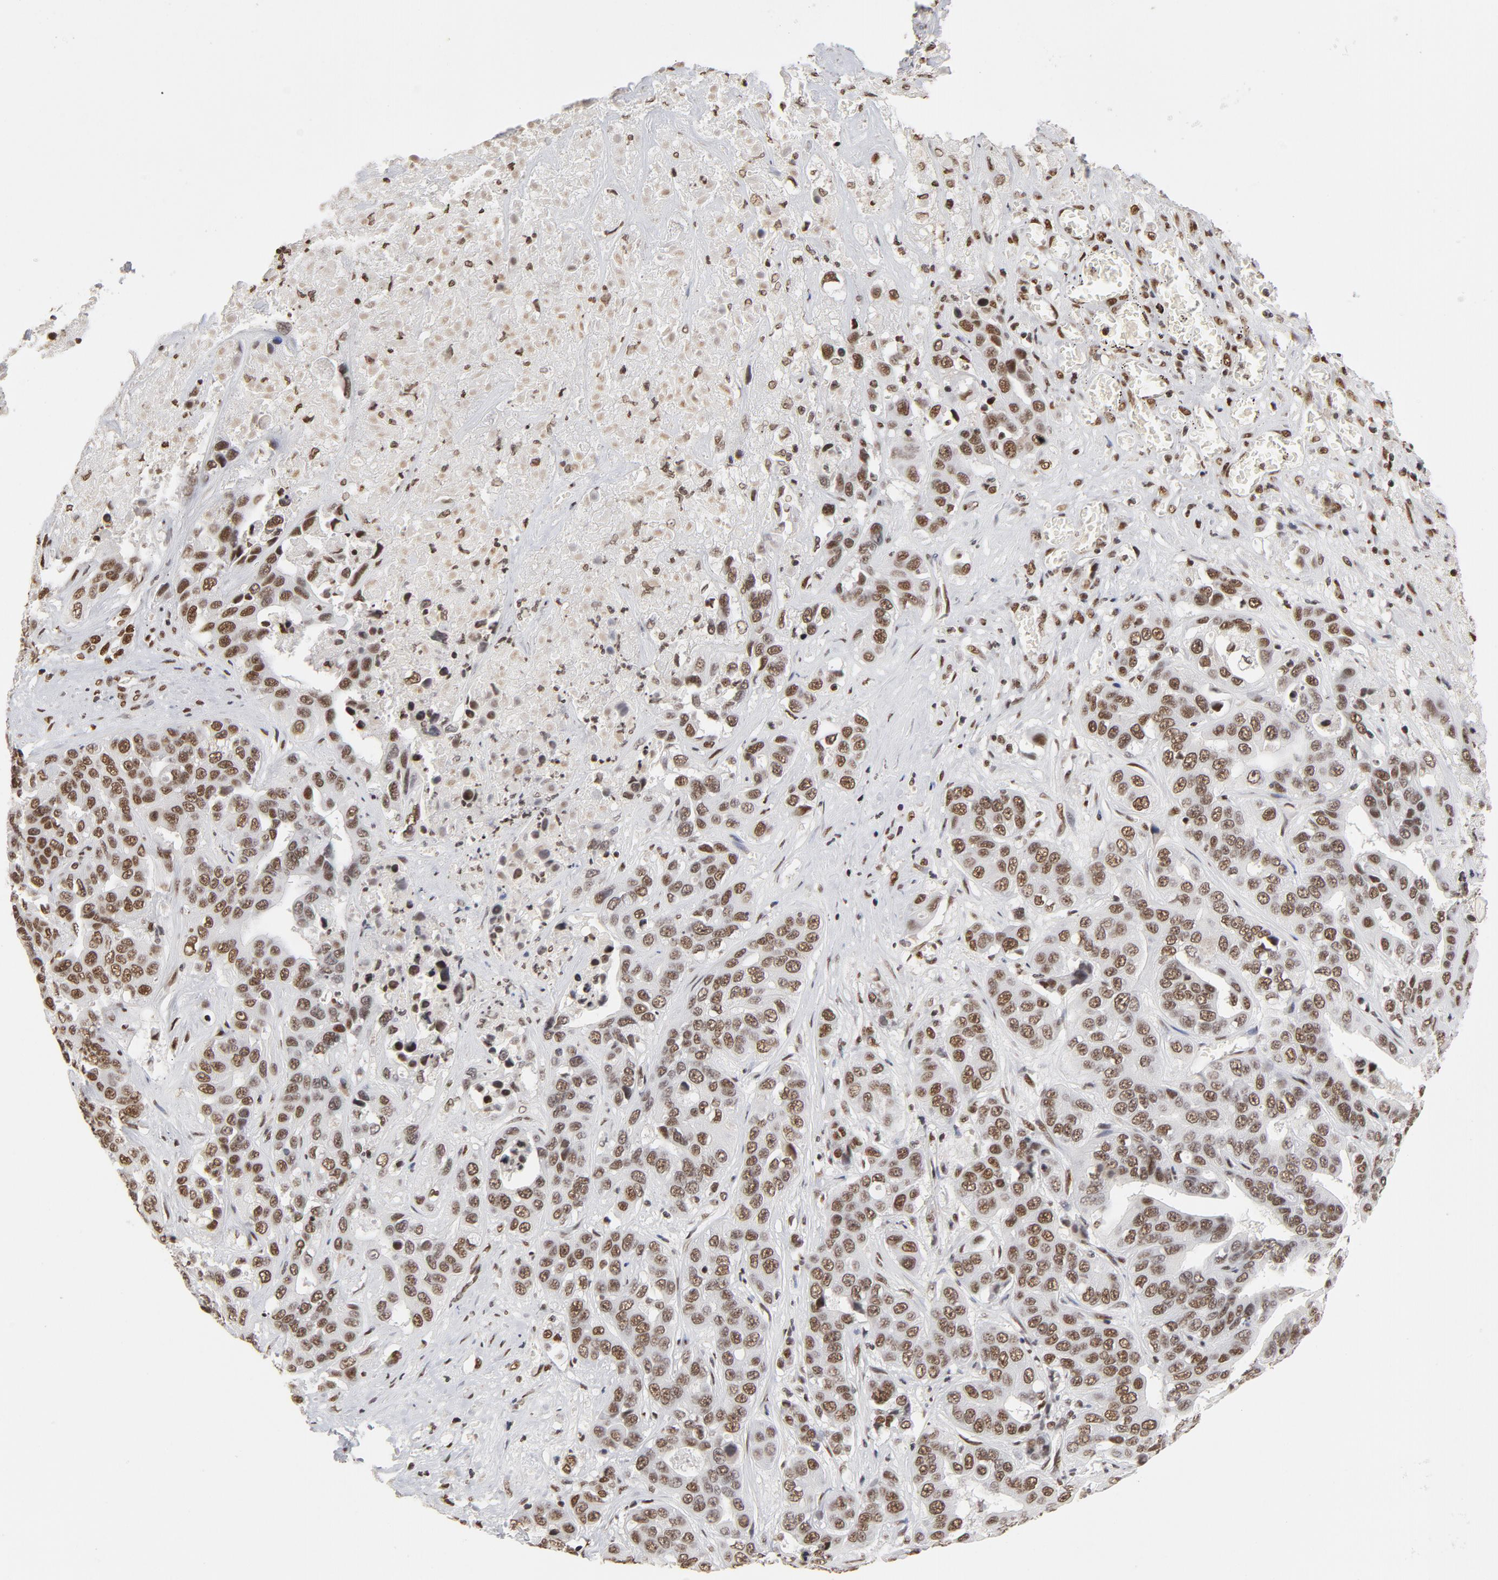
{"staining": {"intensity": "moderate", "quantity": ">75%", "location": "nuclear"}, "tissue": "liver cancer", "cell_type": "Tumor cells", "image_type": "cancer", "snomed": [{"axis": "morphology", "description": "Cholangiocarcinoma"}, {"axis": "topography", "description": "Liver"}], "caption": "Approximately >75% of tumor cells in cholangiocarcinoma (liver) demonstrate moderate nuclear protein staining as visualized by brown immunohistochemical staining.", "gene": "TP53BP1", "patient": {"sex": "female", "age": 52}}